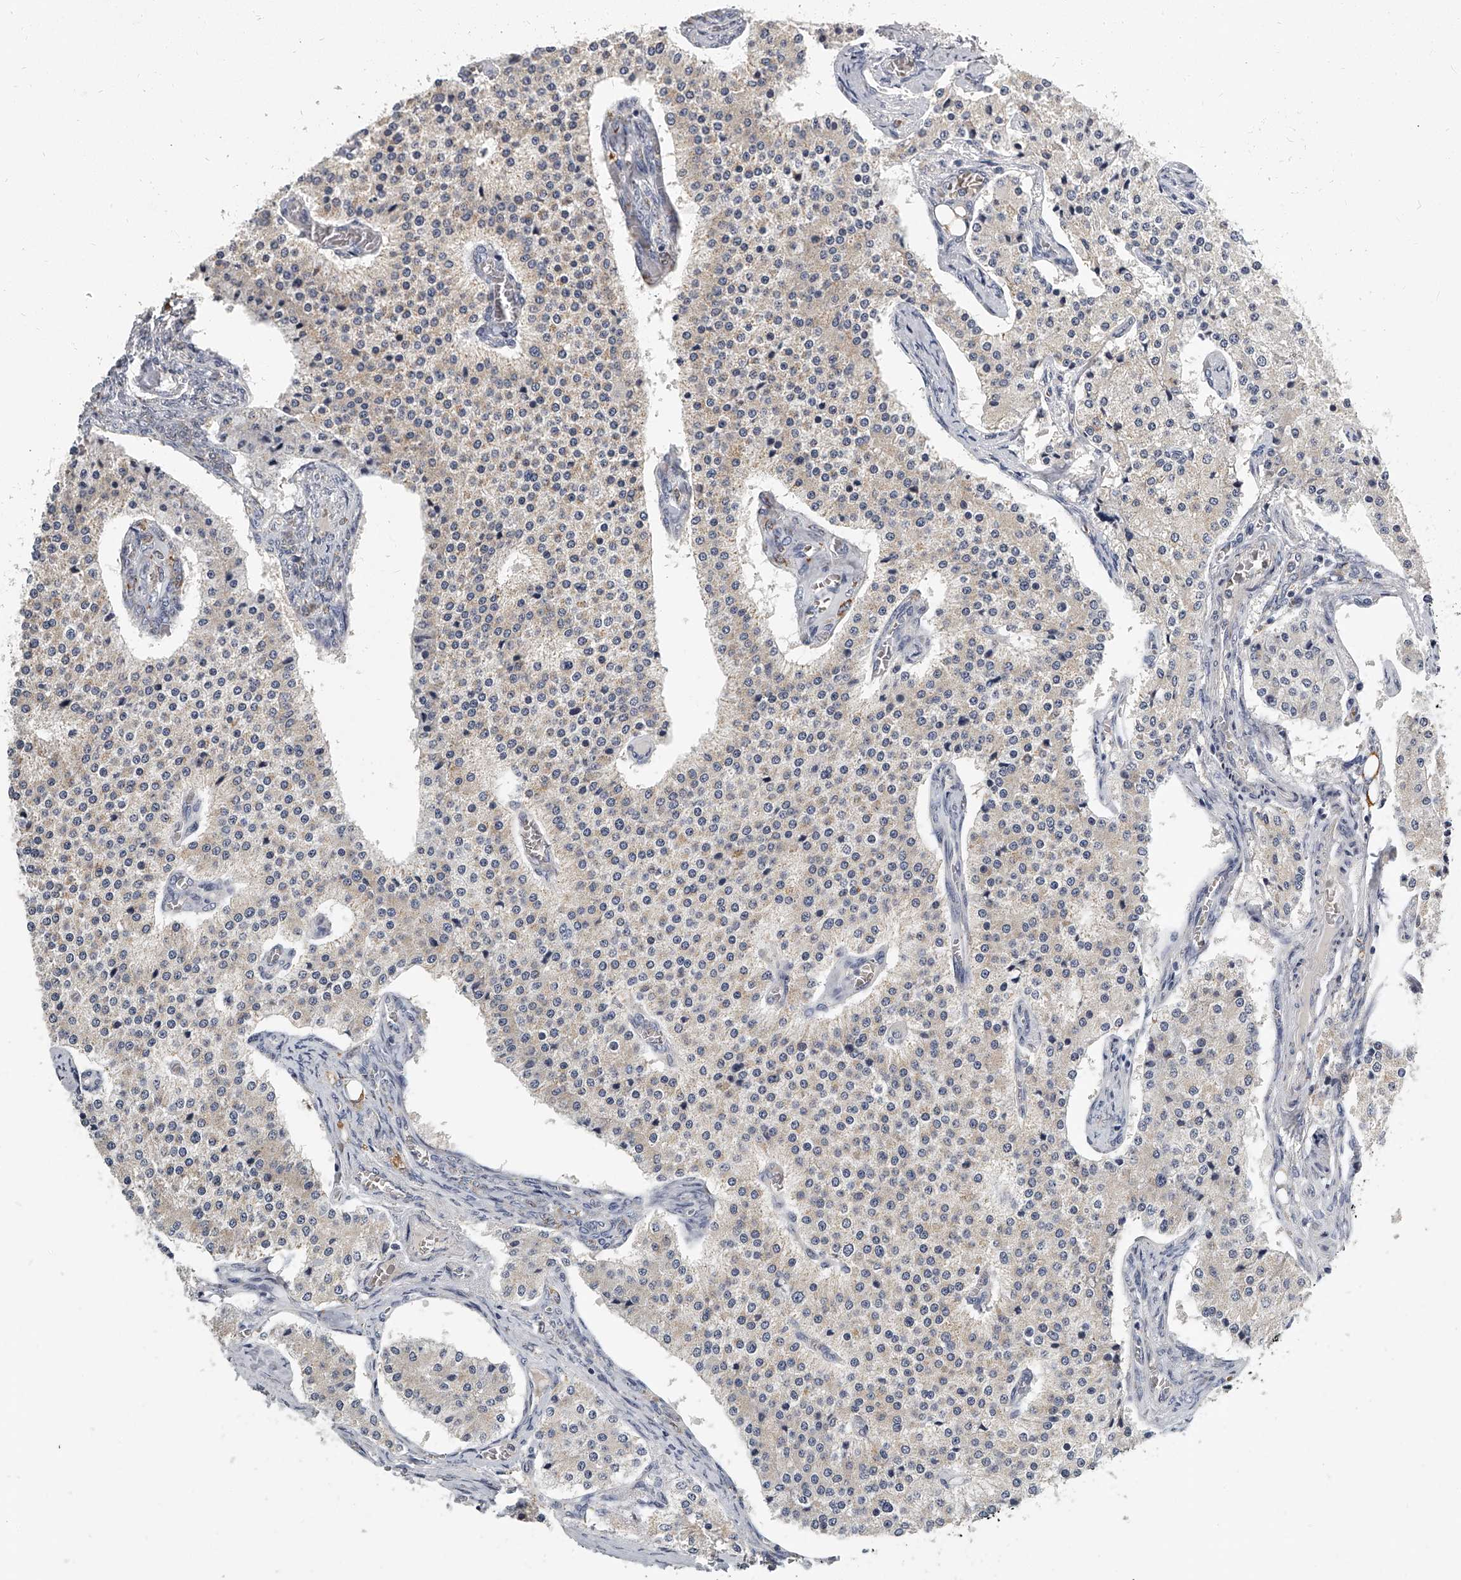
{"staining": {"intensity": "weak", "quantity": "<25%", "location": "cytoplasmic/membranous"}, "tissue": "carcinoid", "cell_type": "Tumor cells", "image_type": "cancer", "snomed": [{"axis": "morphology", "description": "Carcinoid, malignant, NOS"}, {"axis": "topography", "description": "Colon"}], "caption": "Micrograph shows no significant protein staining in tumor cells of malignant carcinoid.", "gene": "KLHL7", "patient": {"sex": "female", "age": 52}}